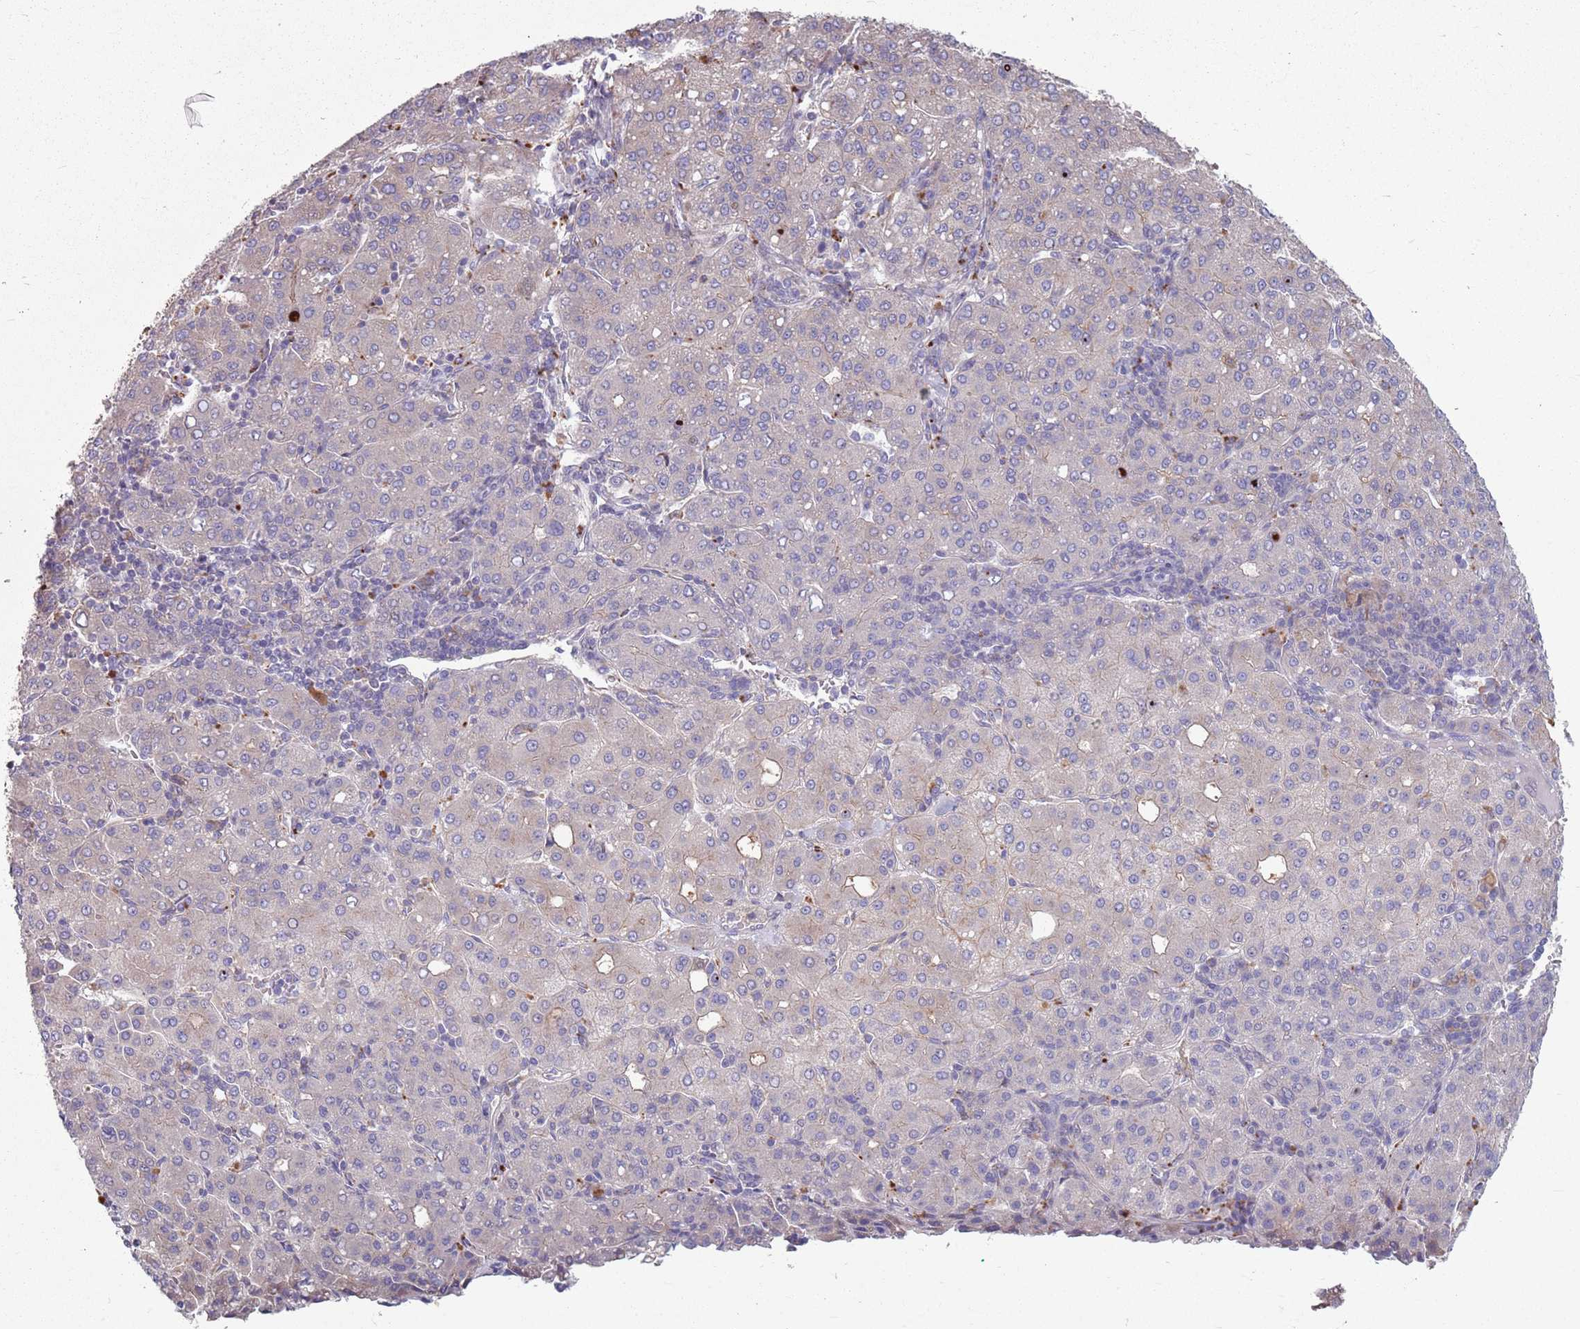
{"staining": {"intensity": "negative", "quantity": "none", "location": "none"}, "tissue": "liver cancer", "cell_type": "Tumor cells", "image_type": "cancer", "snomed": [{"axis": "morphology", "description": "Carcinoma, Hepatocellular, NOS"}, {"axis": "topography", "description": "Liver"}], "caption": "IHC histopathology image of neoplastic tissue: hepatocellular carcinoma (liver) stained with DAB demonstrates no significant protein positivity in tumor cells.", "gene": "PPP1R27", "patient": {"sex": "male", "age": 65}}